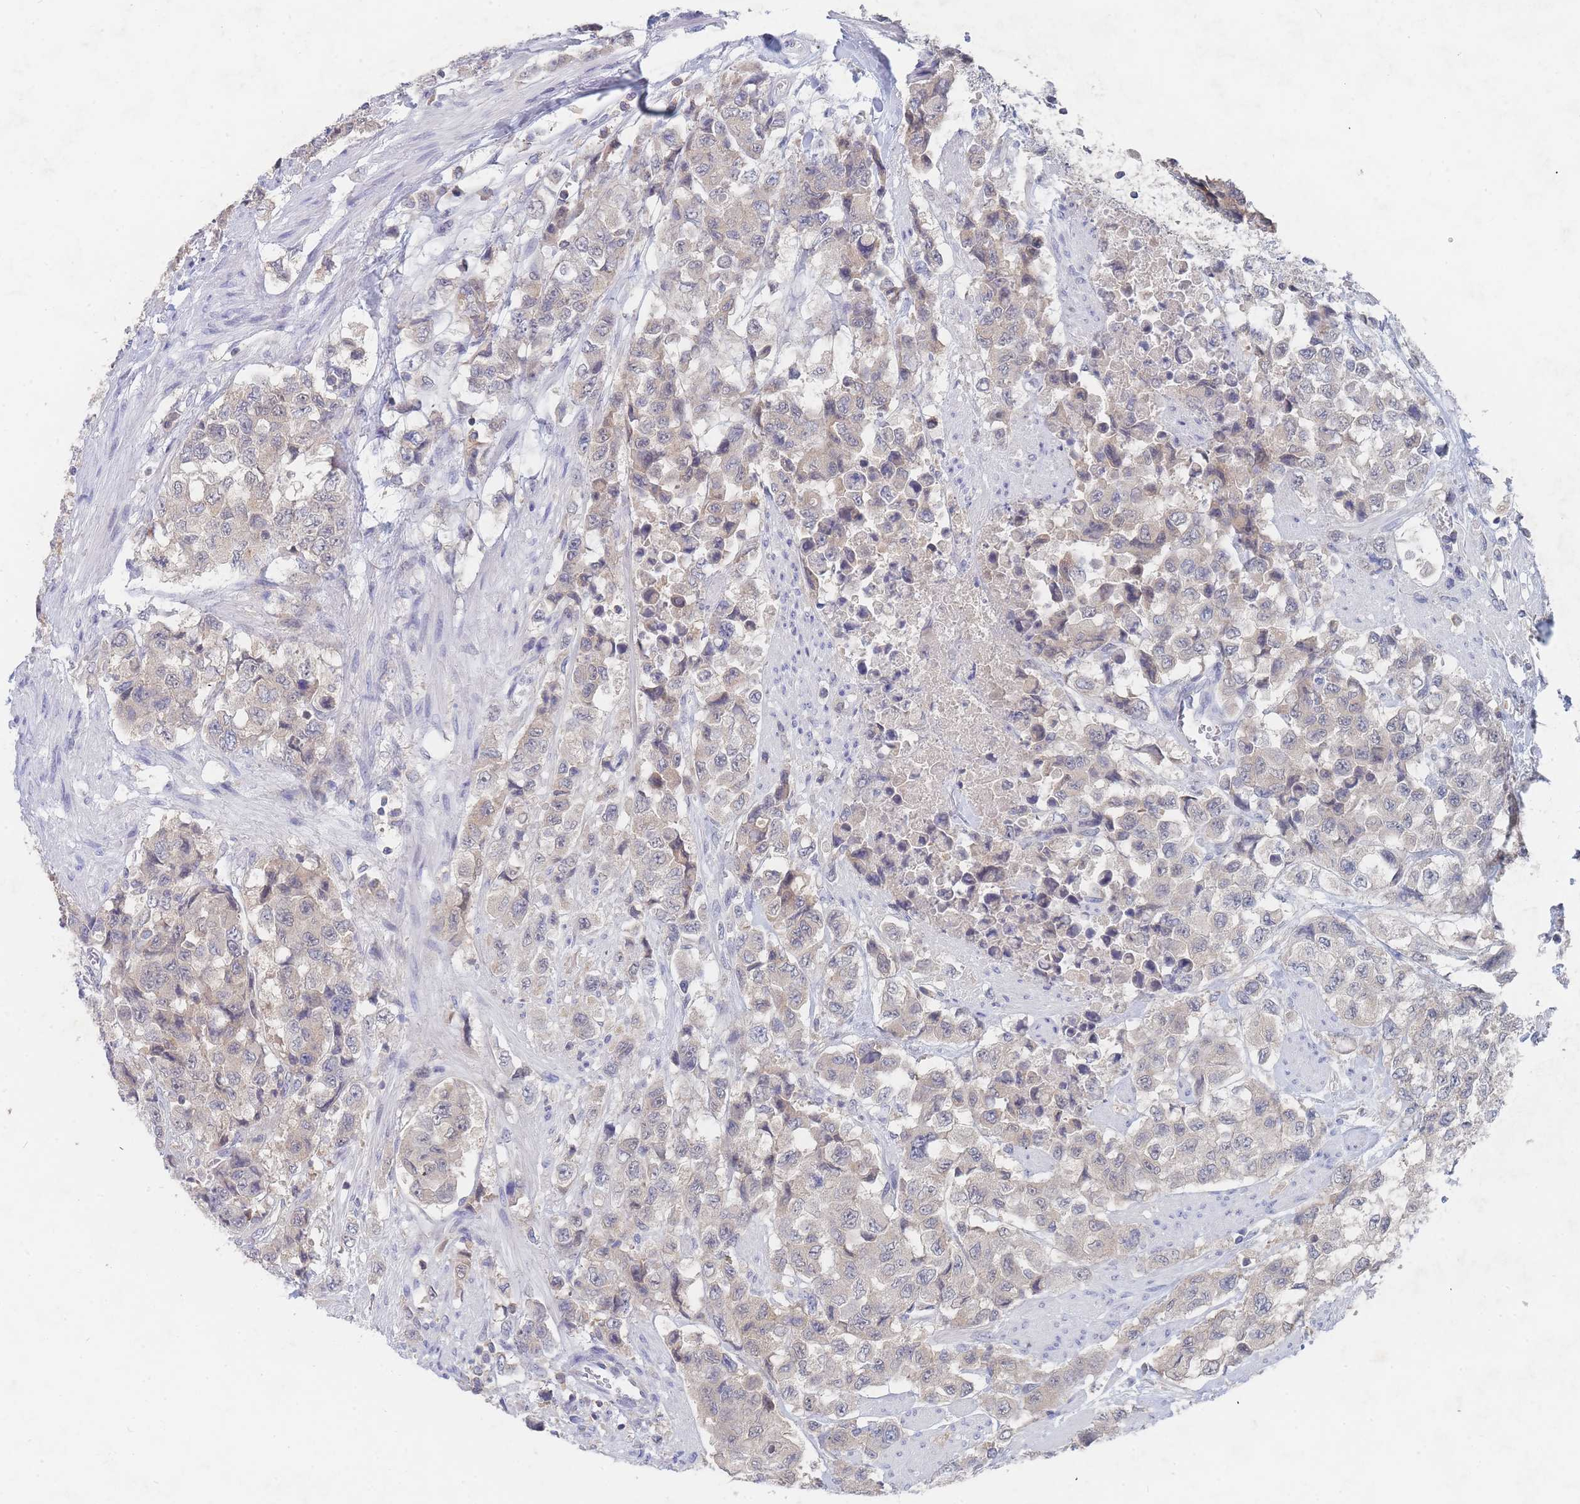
{"staining": {"intensity": "weak", "quantity": "<25%", "location": "cytoplasmic/membranous"}, "tissue": "urothelial cancer", "cell_type": "Tumor cells", "image_type": "cancer", "snomed": [{"axis": "morphology", "description": "Urothelial carcinoma, High grade"}, {"axis": "topography", "description": "Urinary bladder"}], "caption": "Immunohistochemistry image of neoplastic tissue: human urothelial cancer stained with DAB (3,3'-diaminobenzidine) shows no significant protein positivity in tumor cells.", "gene": "PPP6C", "patient": {"sex": "female", "age": 78}}